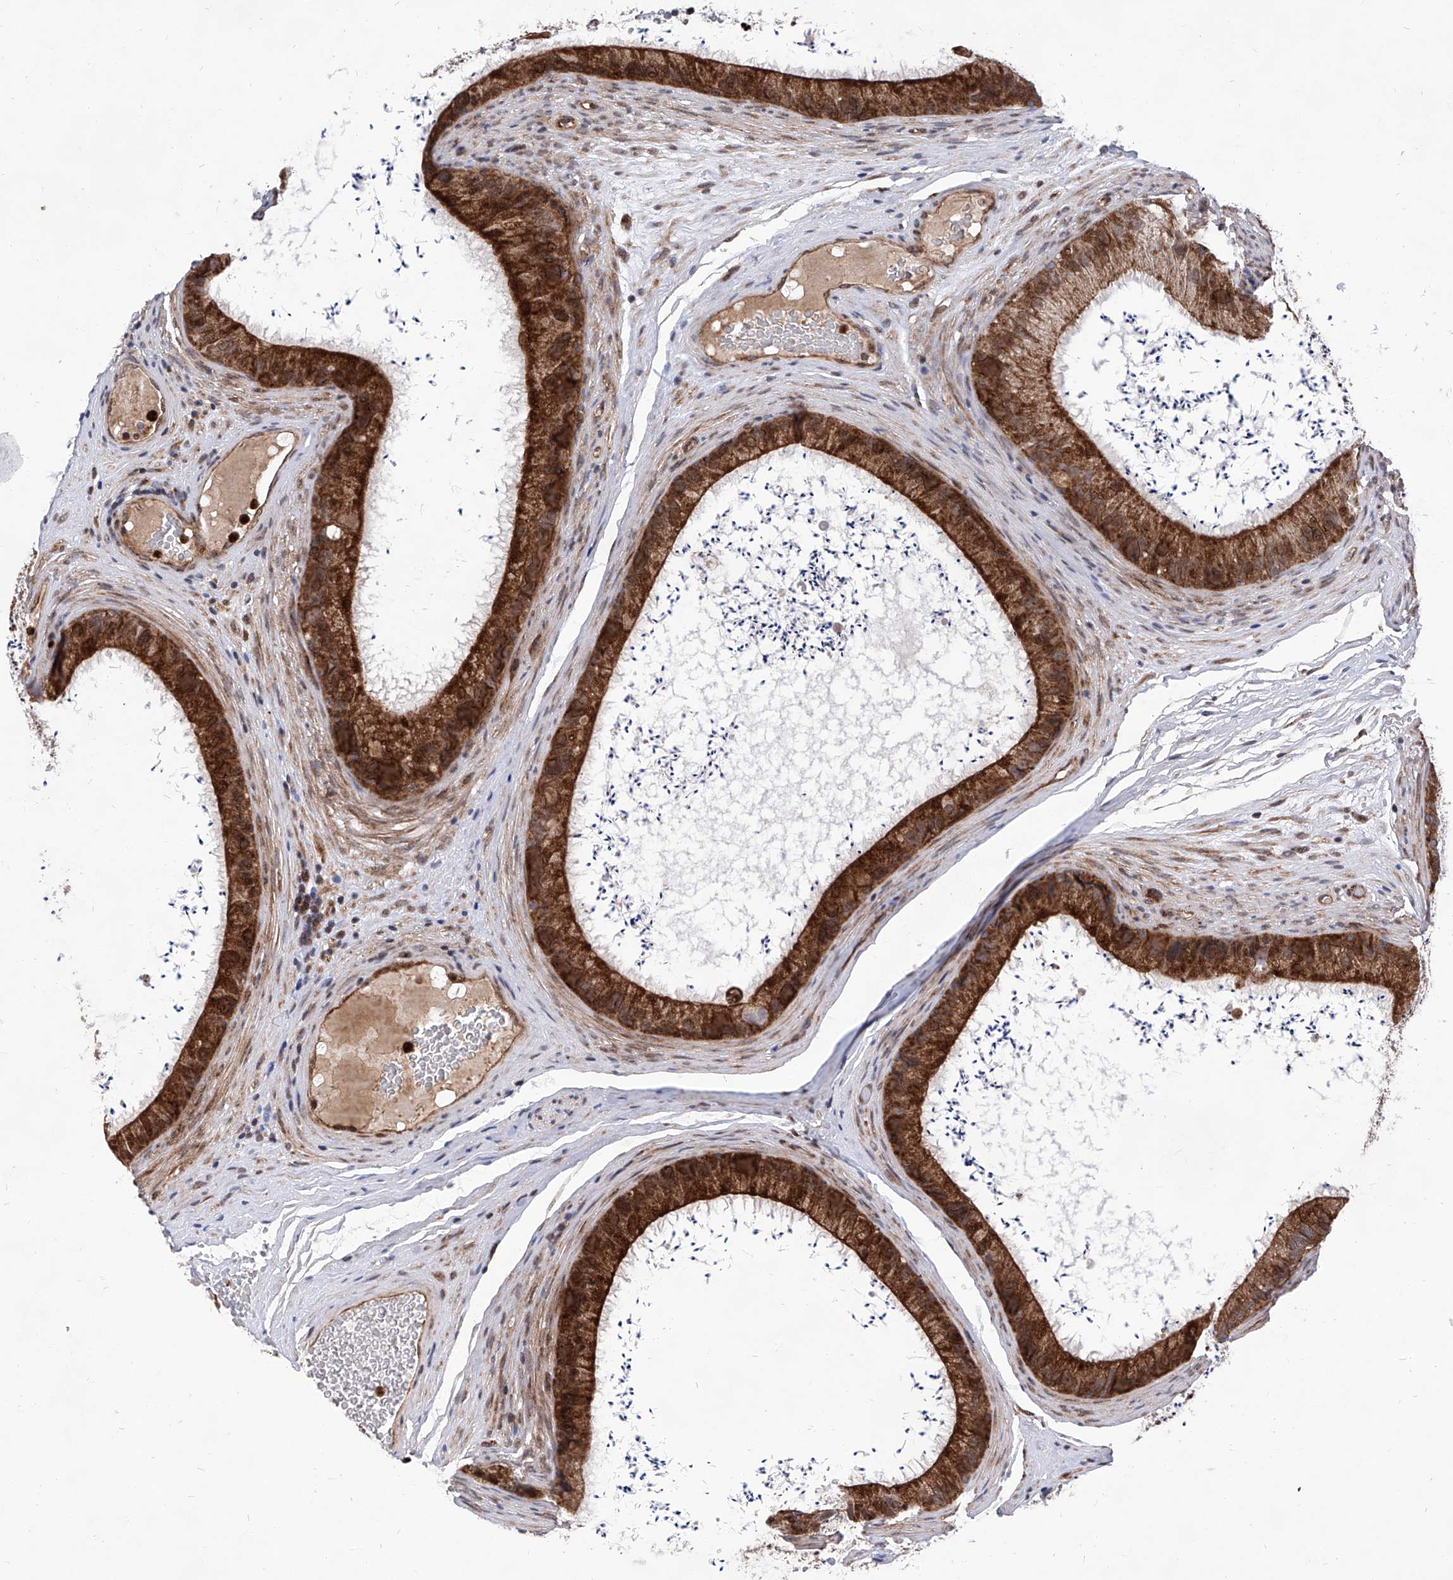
{"staining": {"intensity": "strong", "quantity": "25%-75%", "location": "cytoplasmic/membranous,nuclear"}, "tissue": "epididymis", "cell_type": "Glandular cells", "image_type": "normal", "snomed": [{"axis": "morphology", "description": "Normal tissue, NOS"}, {"axis": "topography", "description": "Epididymis, spermatic cord, NOS"}], "caption": "Normal epididymis was stained to show a protein in brown. There is high levels of strong cytoplasmic/membranous,nuclear positivity in about 25%-75% of glandular cells.", "gene": "FARP2", "patient": {"sex": "male", "age": 50}}